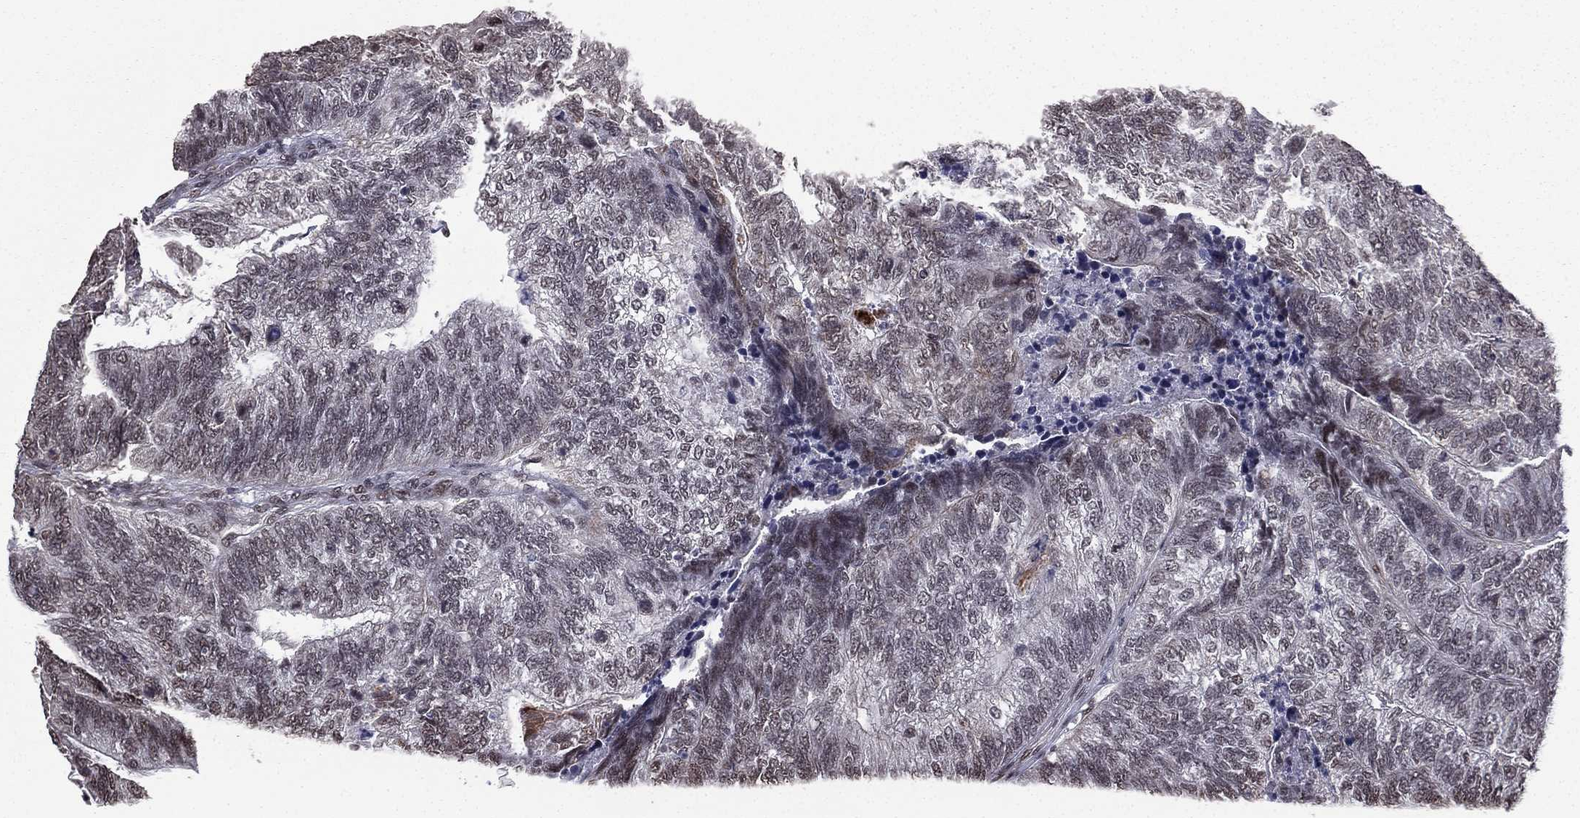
{"staining": {"intensity": "negative", "quantity": "none", "location": "none"}, "tissue": "colorectal cancer", "cell_type": "Tumor cells", "image_type": "cancer", "snomed": [{"axis": "morphology", "description": "Adenocarcinoma, NOS"}, {"axis": "topography", "description": "Colon"}], "caption": "The photomicrograph demonstrates no staining of tumor cells in colorectal adenocarcinoma. Brightfield microscopy of IHC stained with DAB (brown) and hematoxylin (blue), captured at high magnification.", "gene": "RARB", "patient": {"sex": "female", "age": 67}}